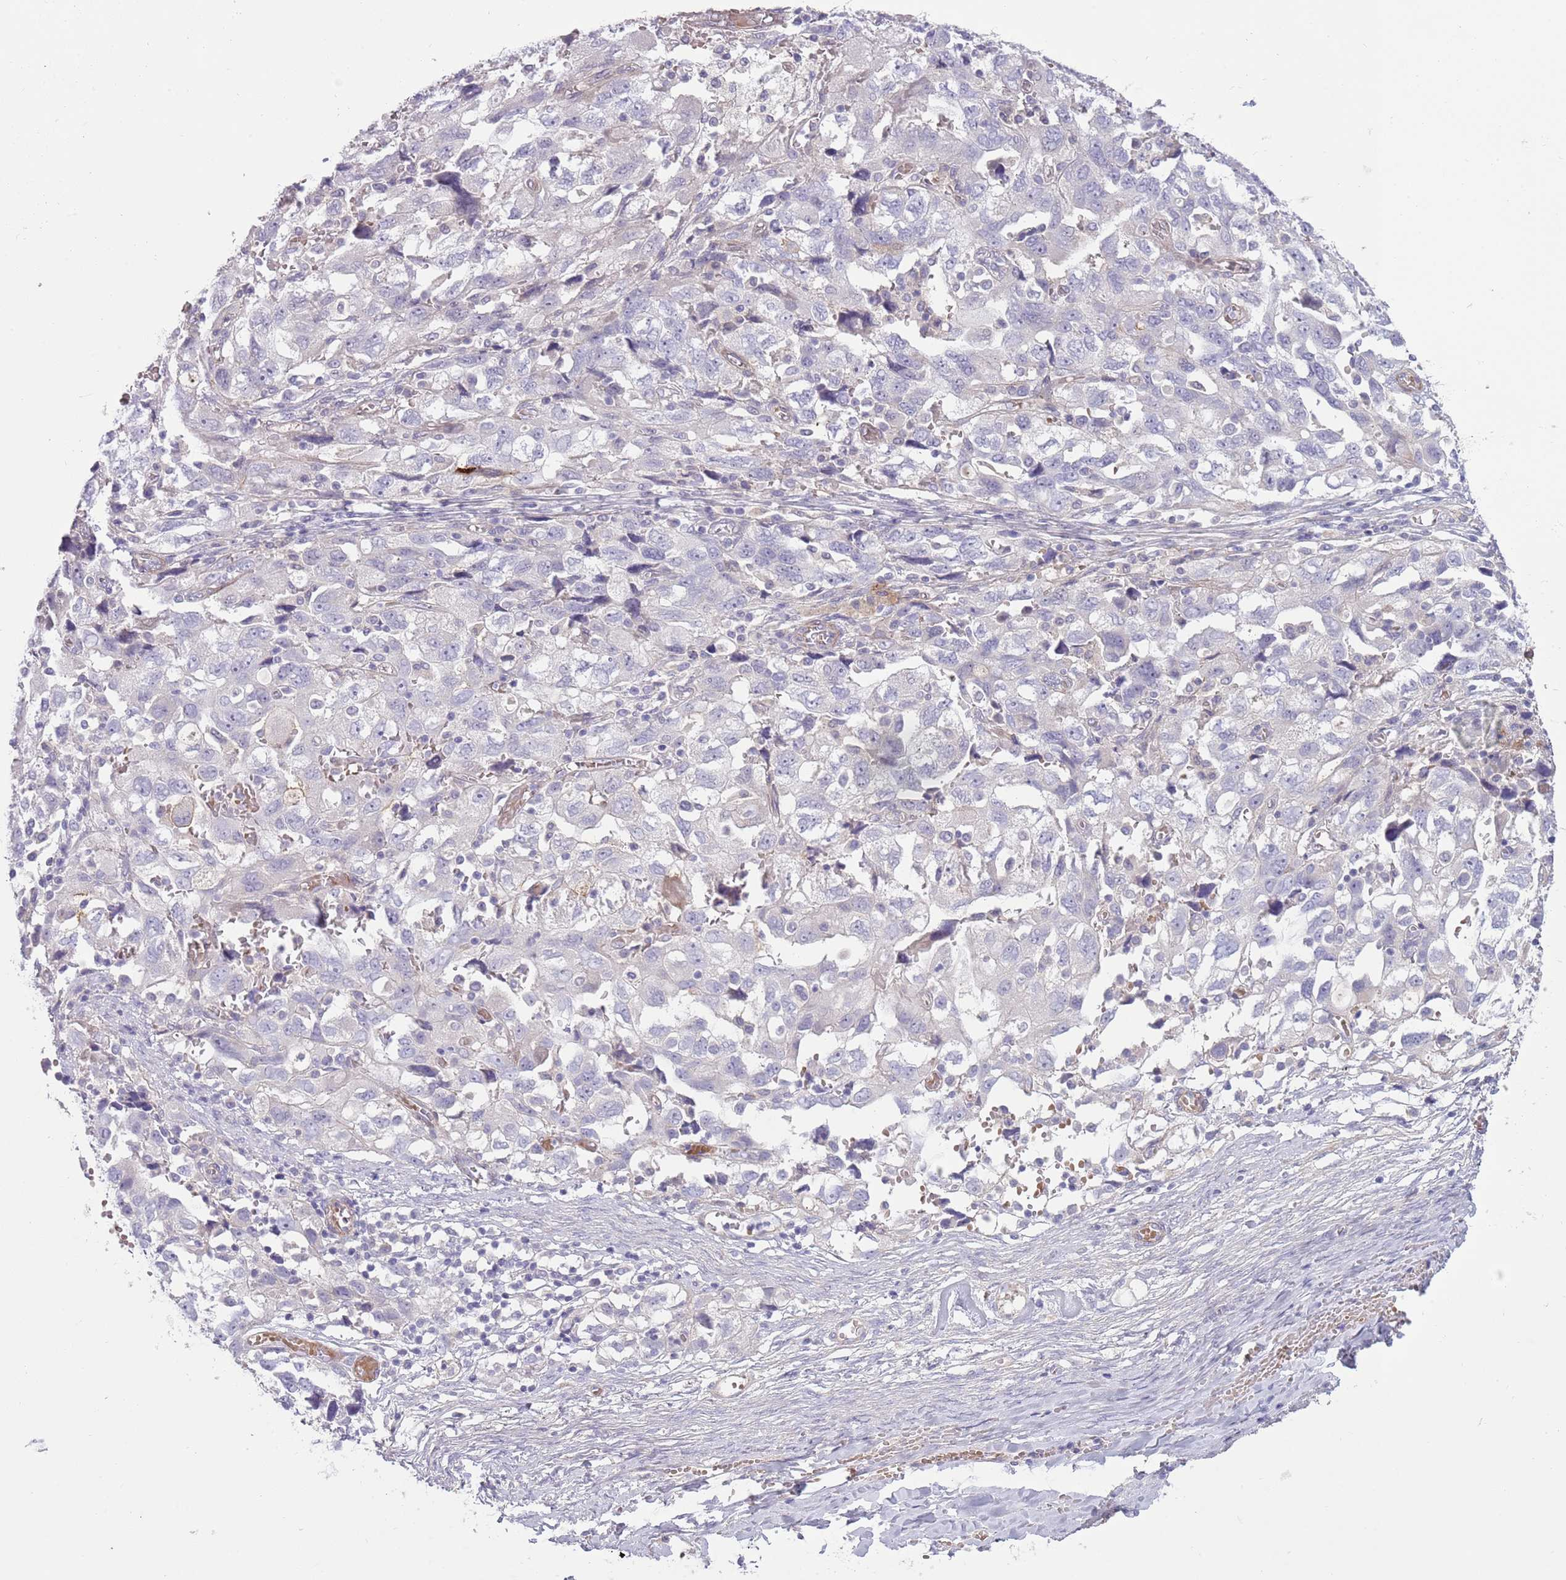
{"staining": {"intensity": "negative", "quantity": "none", "location": "none"}, "tissue": "ovarian cancer", "cell_type": "Tumor cells", "image_type": "cancer", "snomed": [{"axis": "morphology", "description": "Carcinoma, NOS"}, {"axis": "morphology", "description": "Cystadenocarcinoma, serous, NOS"}, {"axis": "topography", "description": "Ovary"}], "caption": "The IHC photomicrograph has no significant staining in tumor cells of ovarian serous cystadenocarcinoma tissue.", "gene": "TINAGL1", "patient": {"sex": "female", "age": 69}}